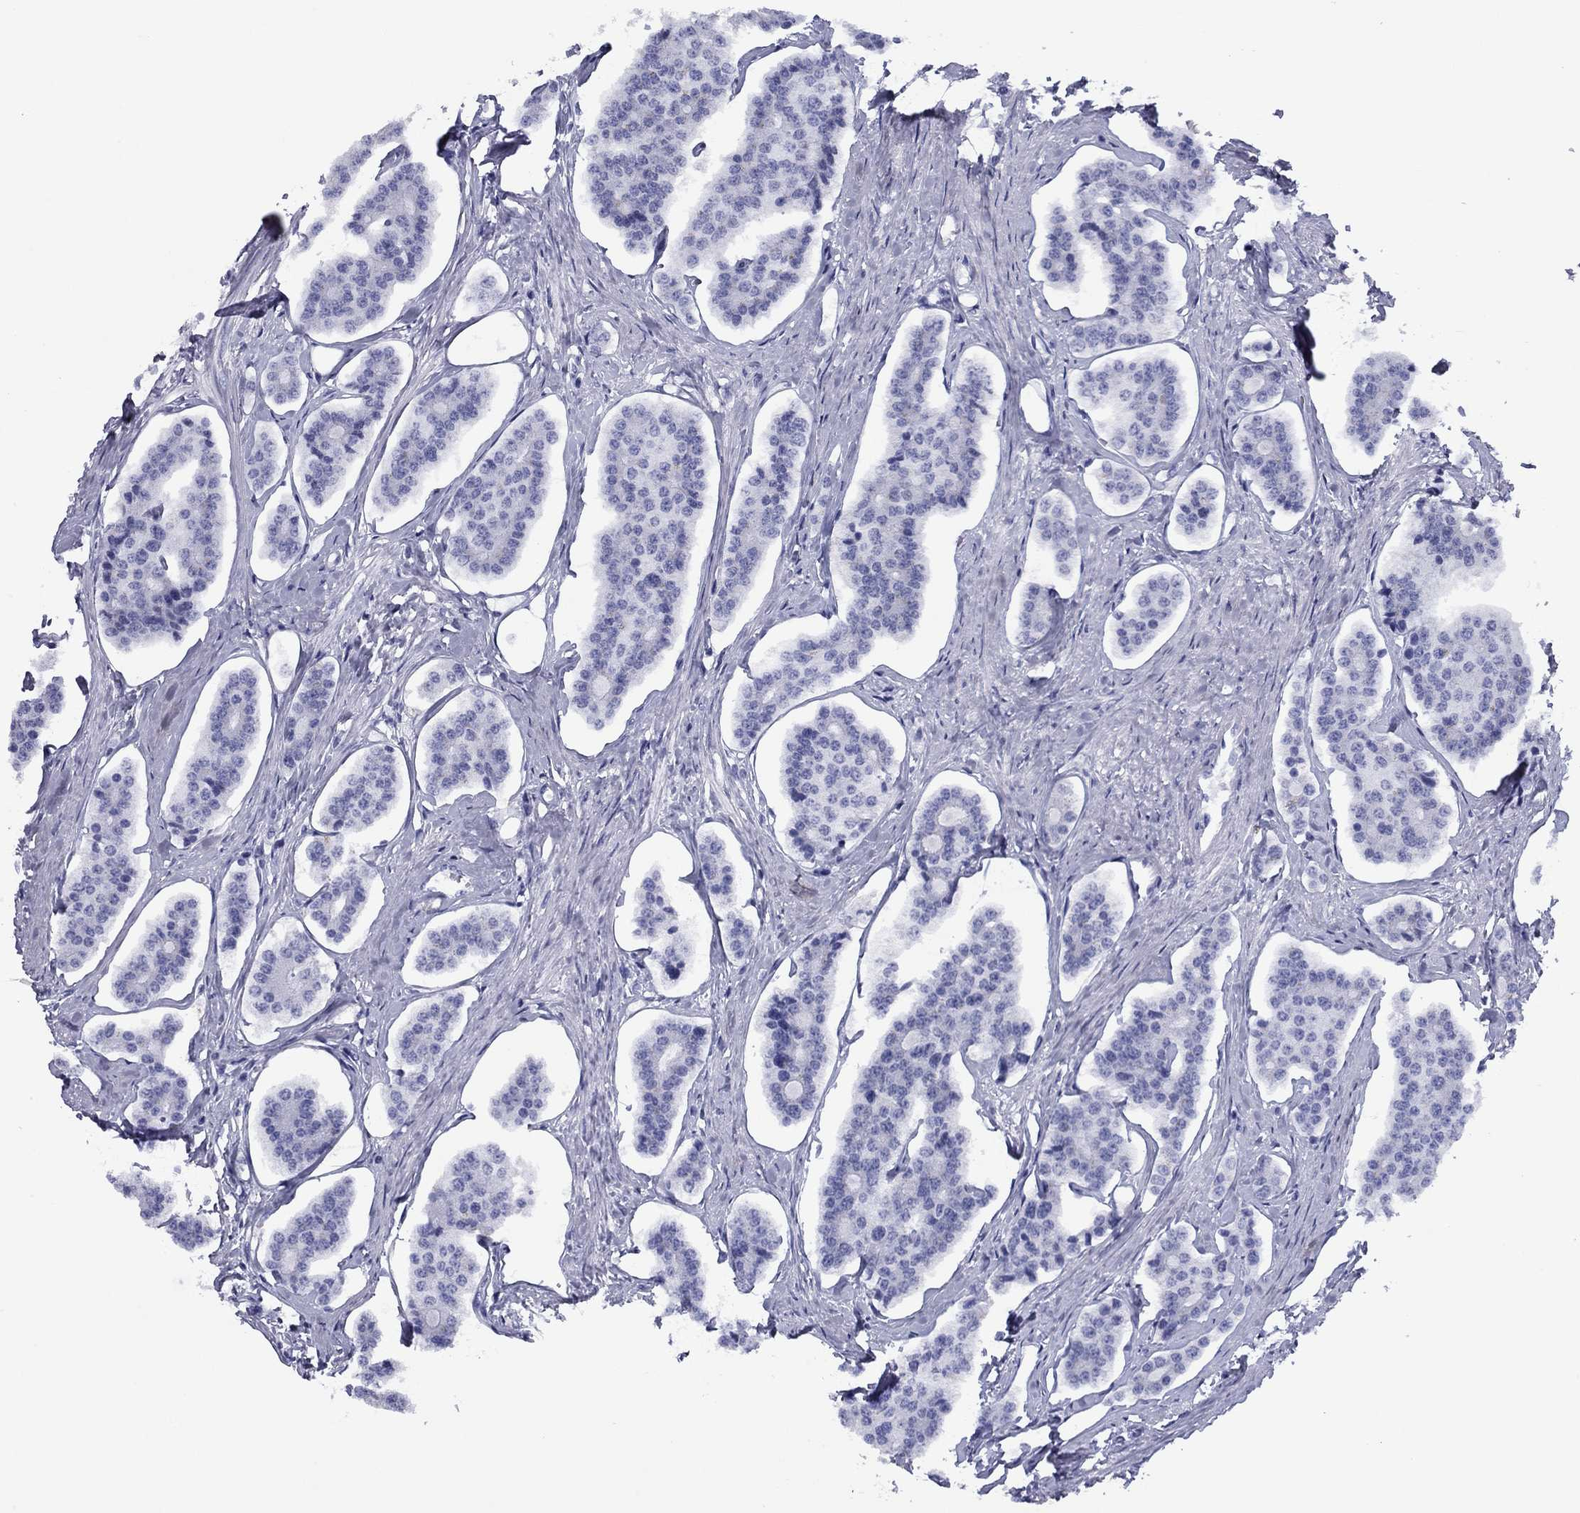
{"staining": {"intensity": "negative", "quantity": "none", "location": "none"}, "tissue": "carcinoid", "cell_type": "Tumor cells", "image_type": "cancer", "snomed": [{"axis": "morphology", "description": "Carcinoid, malignant, NOS"}, {"axis": "topography", "description": "Small intestine"}], "caption": "Tumor cells show no significant protein staining in carcinoid (malignant). Brightfield microscopy of IHC stained with DAB (brown) and hematoxylin (blue), captured at high magnification.", "gene": "HAO1", "patient": {"sex": "female", "age": 65}}